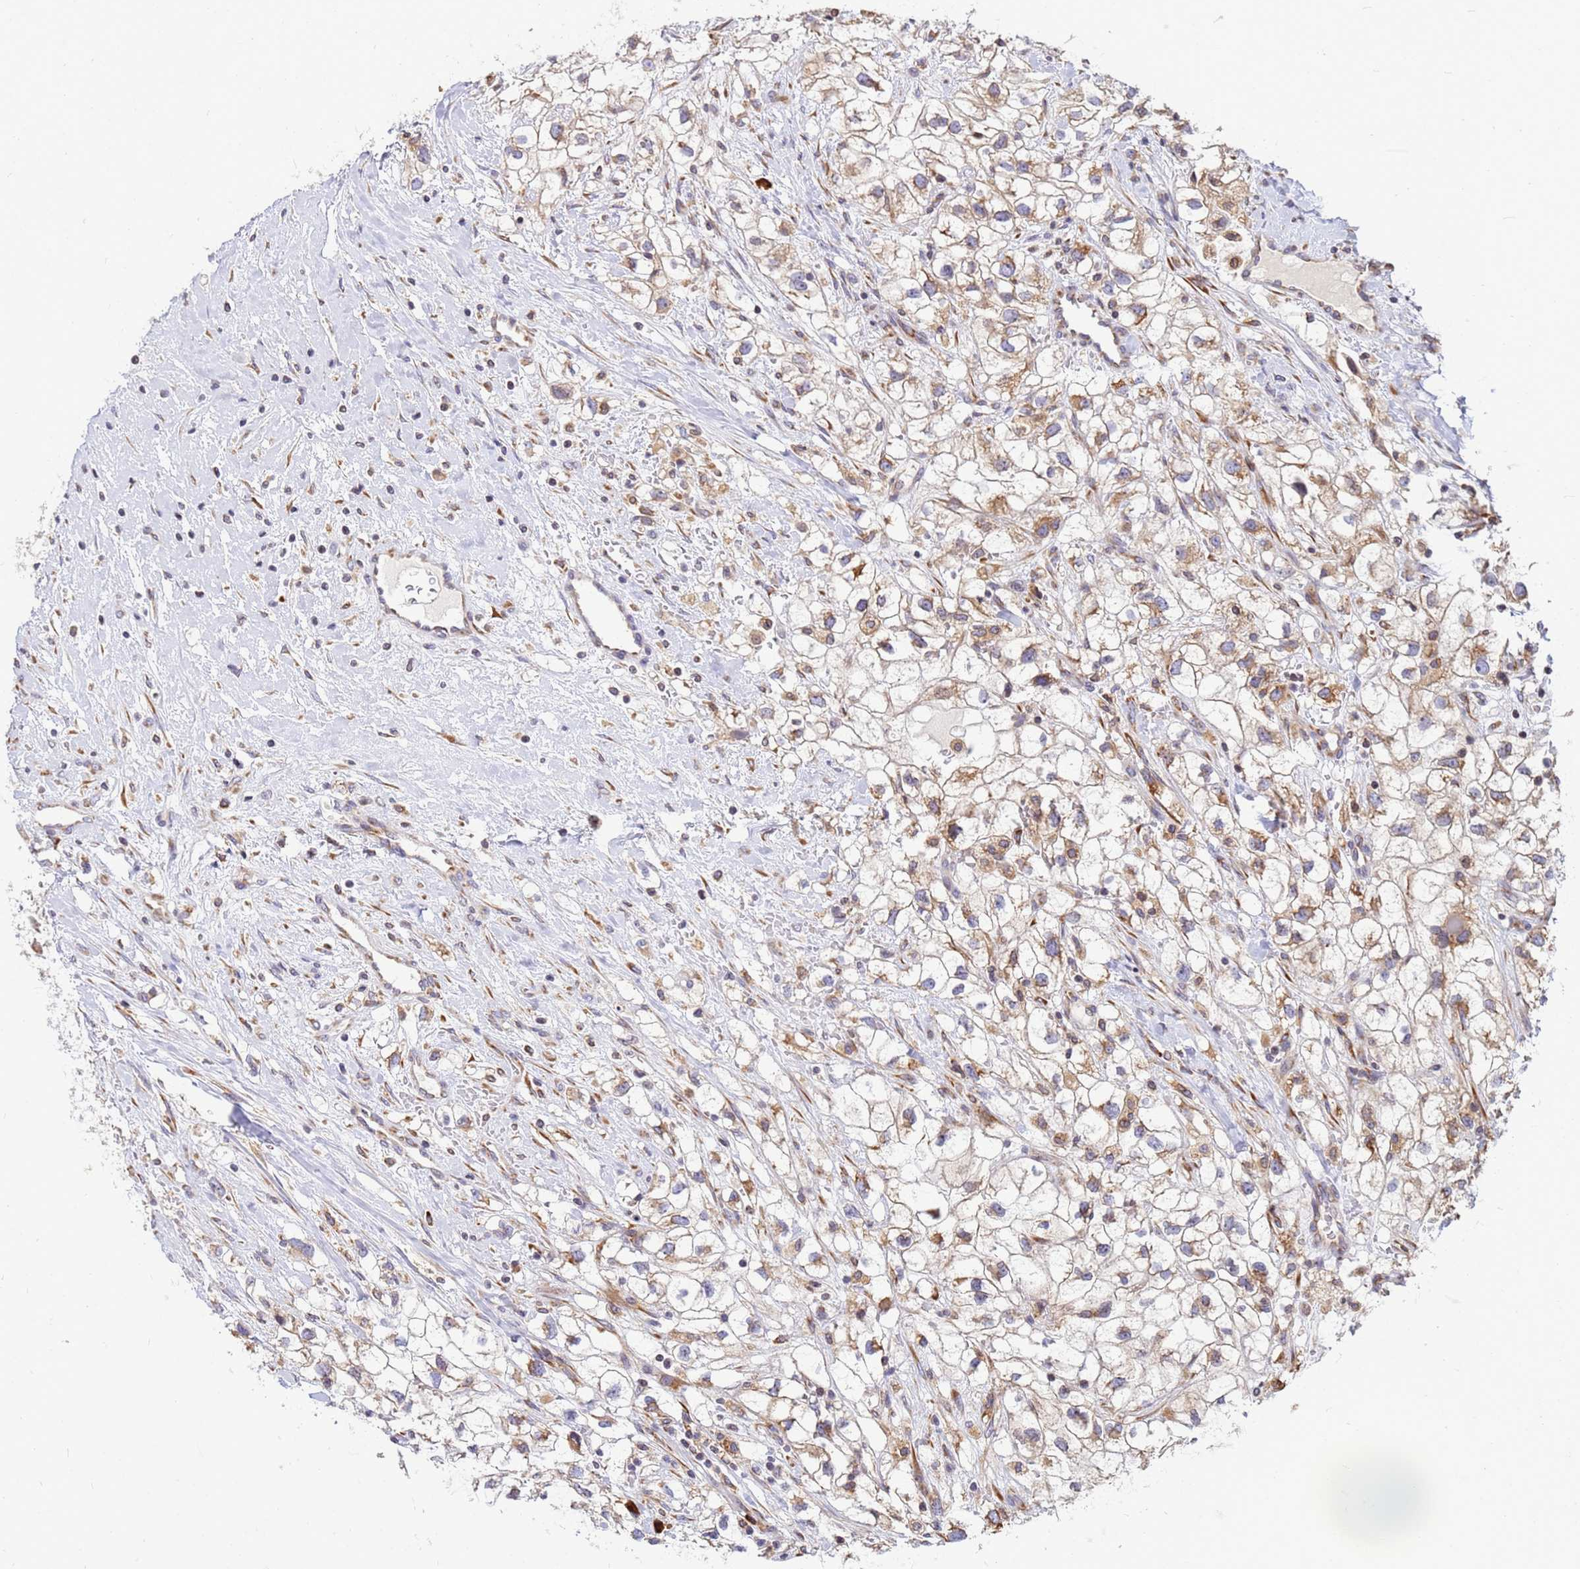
{"staining": {"intensity": "moderate", "quantity": ">75%", "location": "cytoplasmic/membranous"}, "tissue": "renal cancer", "cell_type": "Tumor cells", "image_type": "cancer", "snomed": [{"axis": "morphology", "description": "Adenocarcinoma, NOS"}, {"axis": "topography", "description": "Kidney"}], "caption": "The immunohistochemical stain highlights moderate cytoplasmic/membranous positivity in tumor cells of renal adenocarcinoma tissue. The protein is stained brown, and the nuclei are stained in blue (DAB (3,3'-diaminobenzidine) IHC with brightfield microscopy, high magnification).", "gene": "SSR4", "patient": {"sex": "male", "age": 59}}